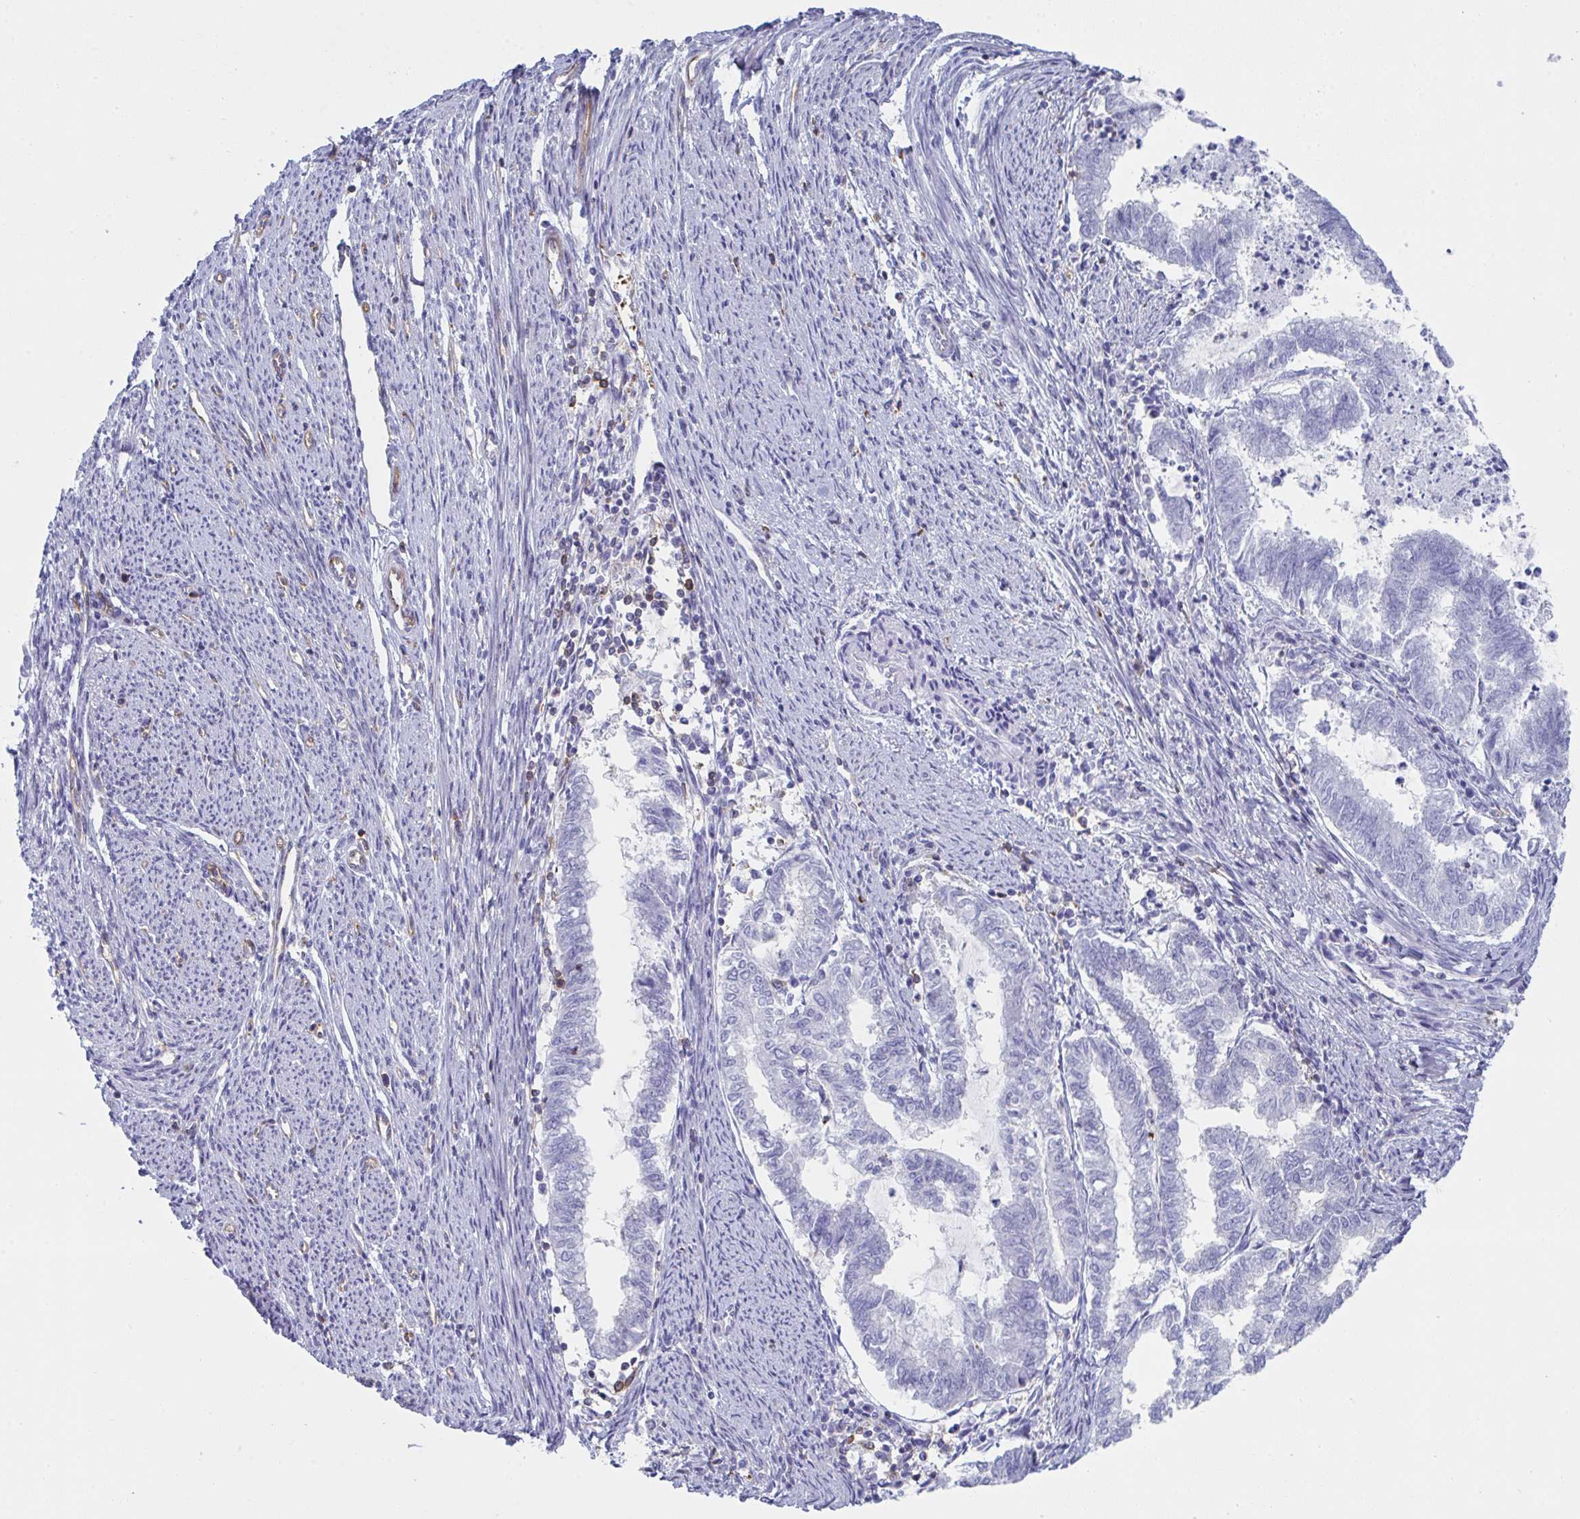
{"staining": {"intensity": "negative", "quantity": "none", "location": "none"}, "tissue": "endometrial cancer", "cell_type": "Tumor cells", "image_type": "cancer", "snomed": [{"axis": "morphology", "description": "Adenocarcinoma, NOS"}, {"axis": "topography", "description": "Endometrium"}], "caption": "Tumor cells are negative for protein expression in human endometrial cancer.", "gene": "WNK1", "patient": {"sex": "female", "age": 79}}